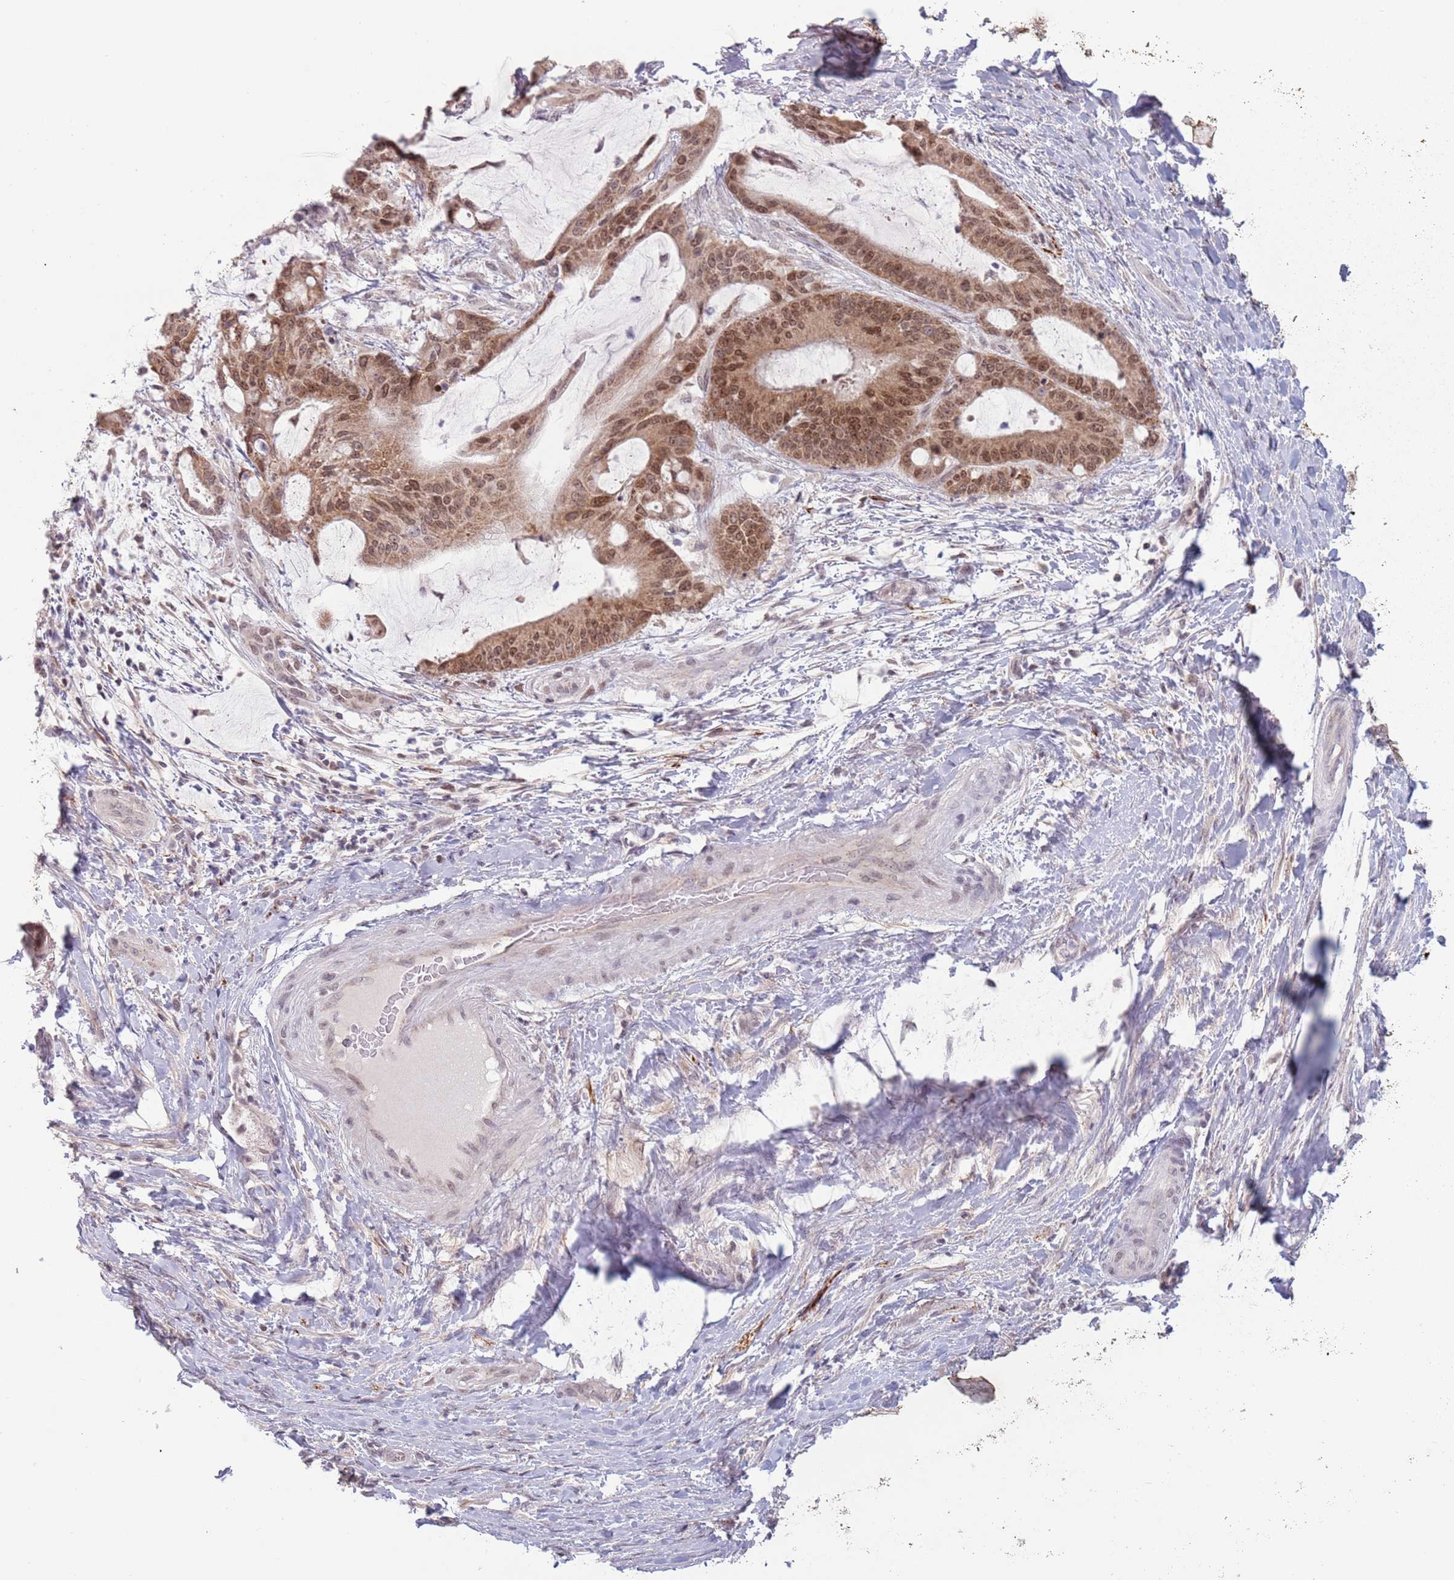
{"staining": {"intensity": "moderate", "quantity": ">75%", "location": "cytoplasmic/membranous,nuclear"}, "tissue": "liver cancer", "cell_type": "Tumor cells", "image_type": "cancer", "snomed": [{"axis": "morphology", "description": "Normal tissue, NOS"}, {"axis": "morphology", "description": "Cholangiocarcinoma"}, {"axis": "topography", "description": "Liver"}, {"axis": "topography", "description": "Peripheral nerve tissue"}], "caption": "Liver cancer tissue shows moderate cytoplasmic/membranous and nuclear expression in approximately >75% of tumor cells", "gene": "MRPL34", "patient": {"sex": "female", "age": 73}}